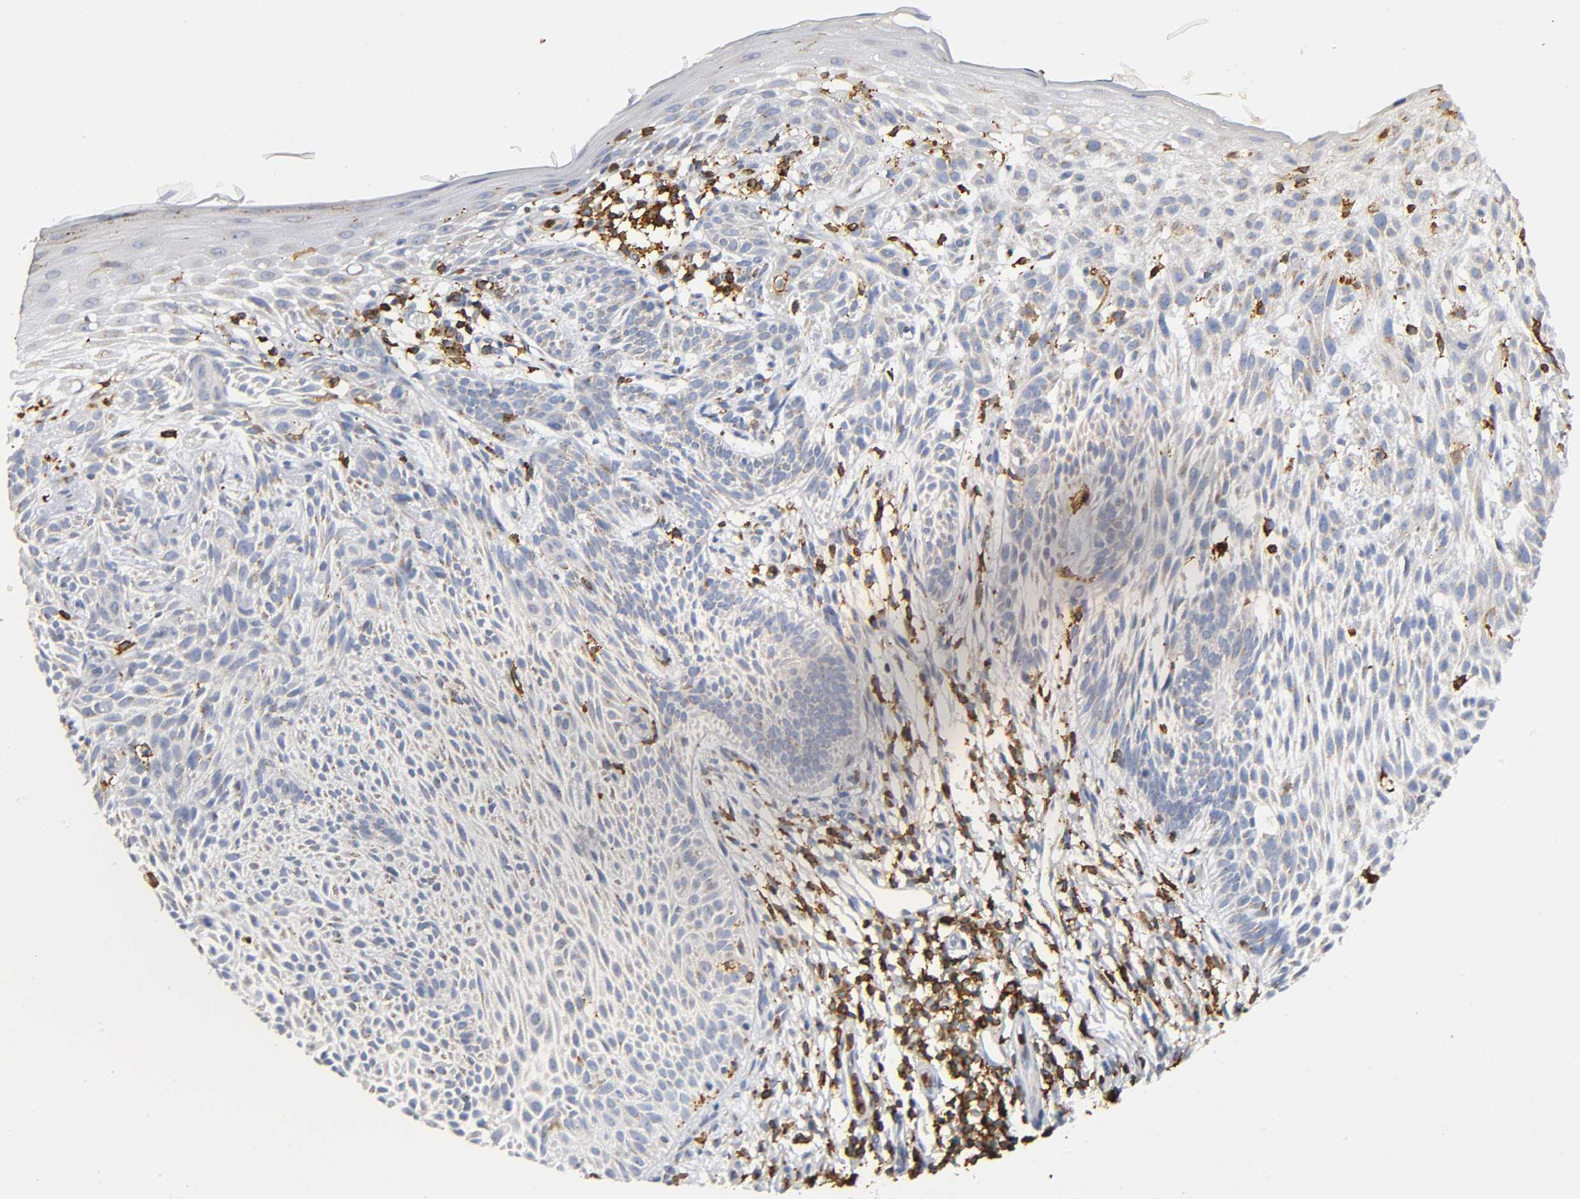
{"staining": {"intensity": "moderate", "quantity": "<25%", "location": "nuclear"}, "tissue": "skin cancer", "cell_type": "Tumor cells", "image_type": "cancer", "snomed": [{"axis": "morphology", "description": "Normal tissue, NOS"}, {"axis": "morphology", "description": "Basal cell carcinoma"}, {"axis": "topography", "description": "Skin"}], "caption": "Immunohistochemistry of human skin cancer (basal cell carcinoma) shows low levels of moderate nuclear positivity in about <25% of tumor cells.", "gene": "CAPN10", "patient": {"sex": "female", "age": 69}}